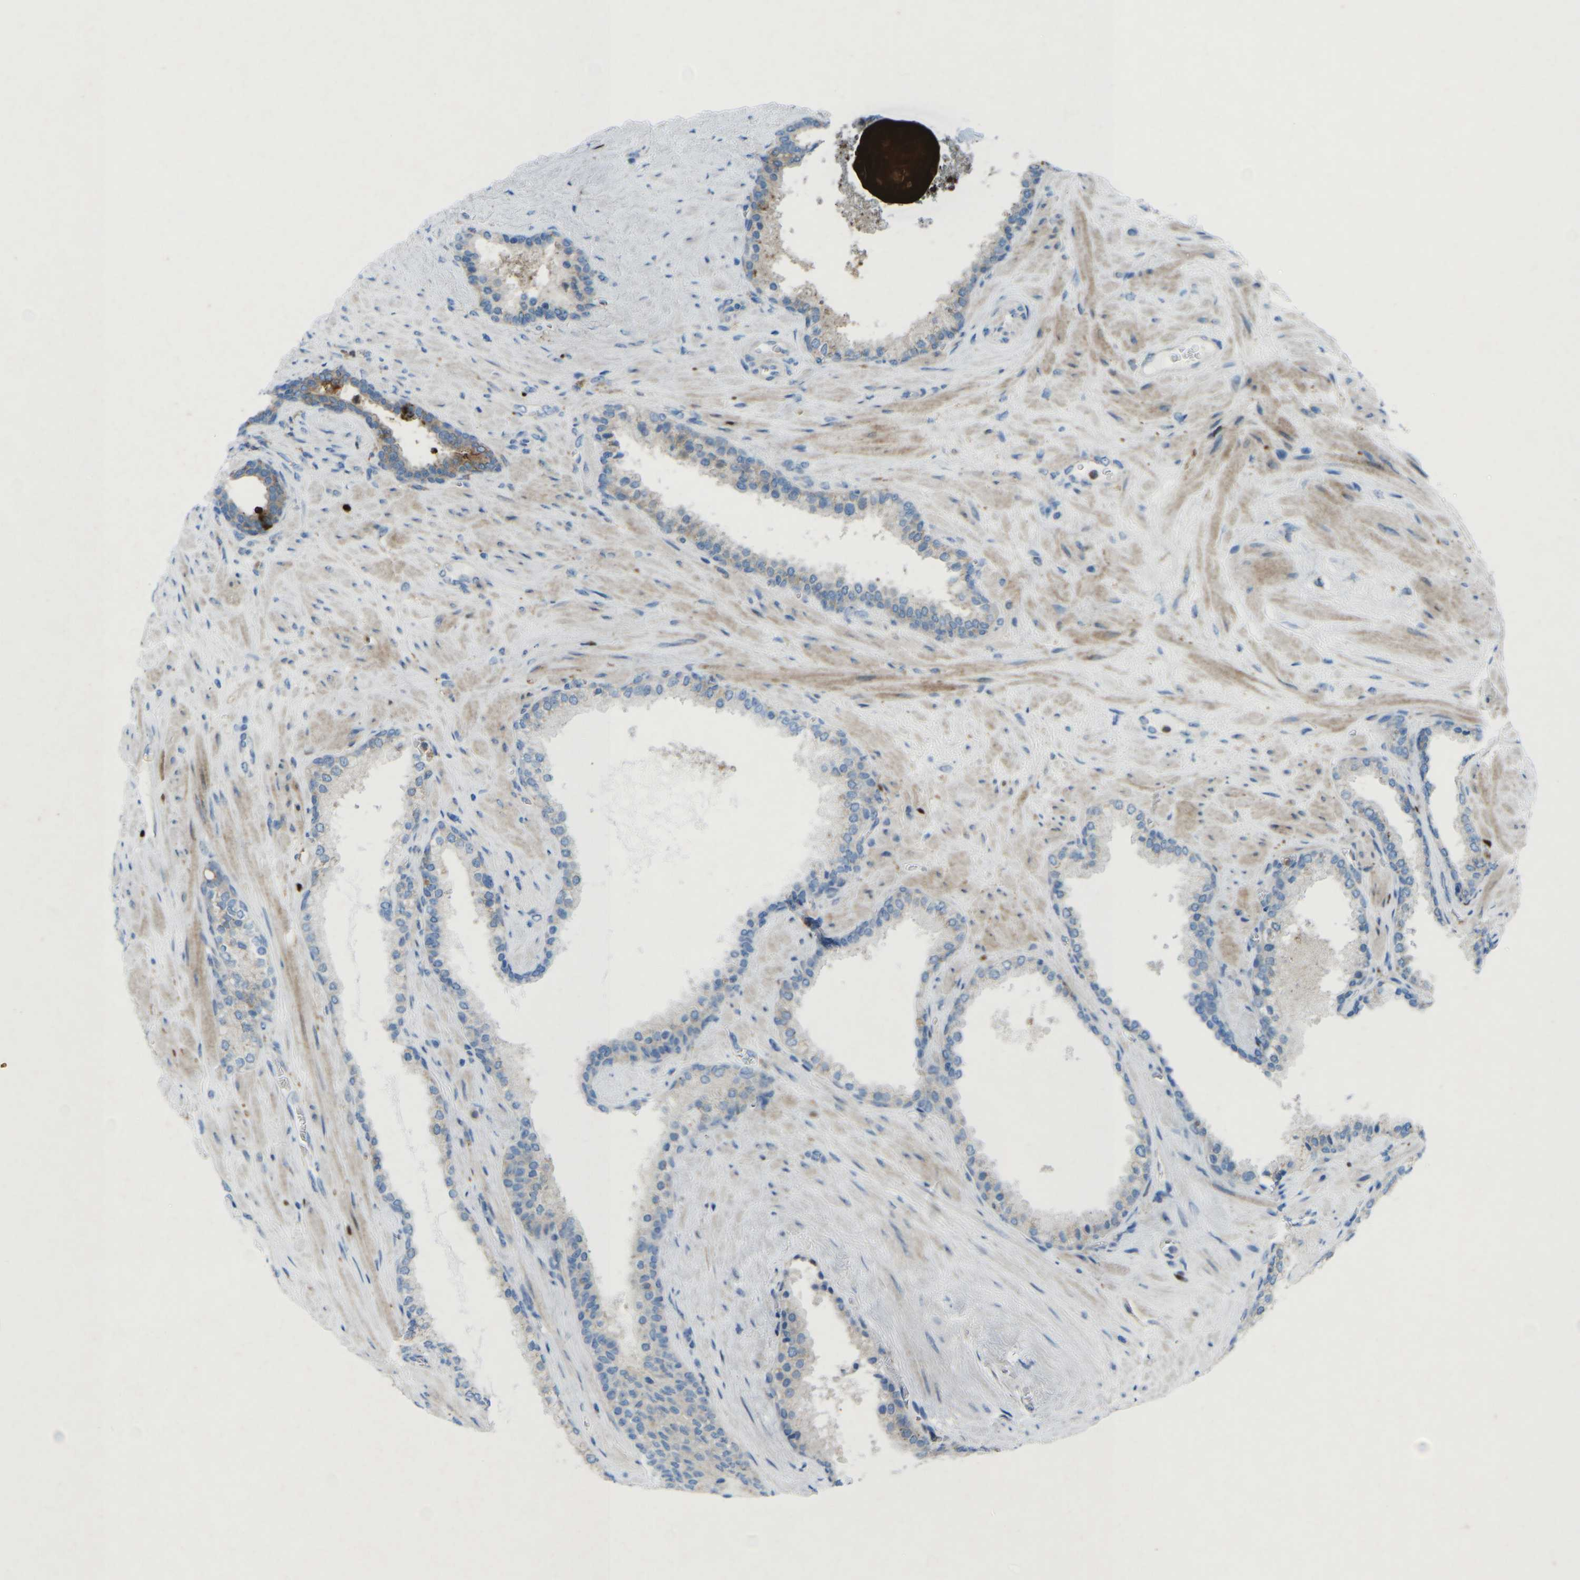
{"staining": {"intensity": "weak", "quantity": "<25%", "location": "cytoplasmic/membranous"}, "tissue": "prostate cancer", "cell_type": "Tumor cells", "image_type": "cancer", "snomed": [{"axis": "morphology", "description": "Adenocarcinoma, Low grade"}, {"axis": "topography", "description": "Prostate"}], "caption": "This is an IHC histopathology image of human prostate cancer (low-grade adenocarcinoma). There is no staining in tumor cells.", "gene": "STK11", "patient": {"sex": "male", "age": 63}}